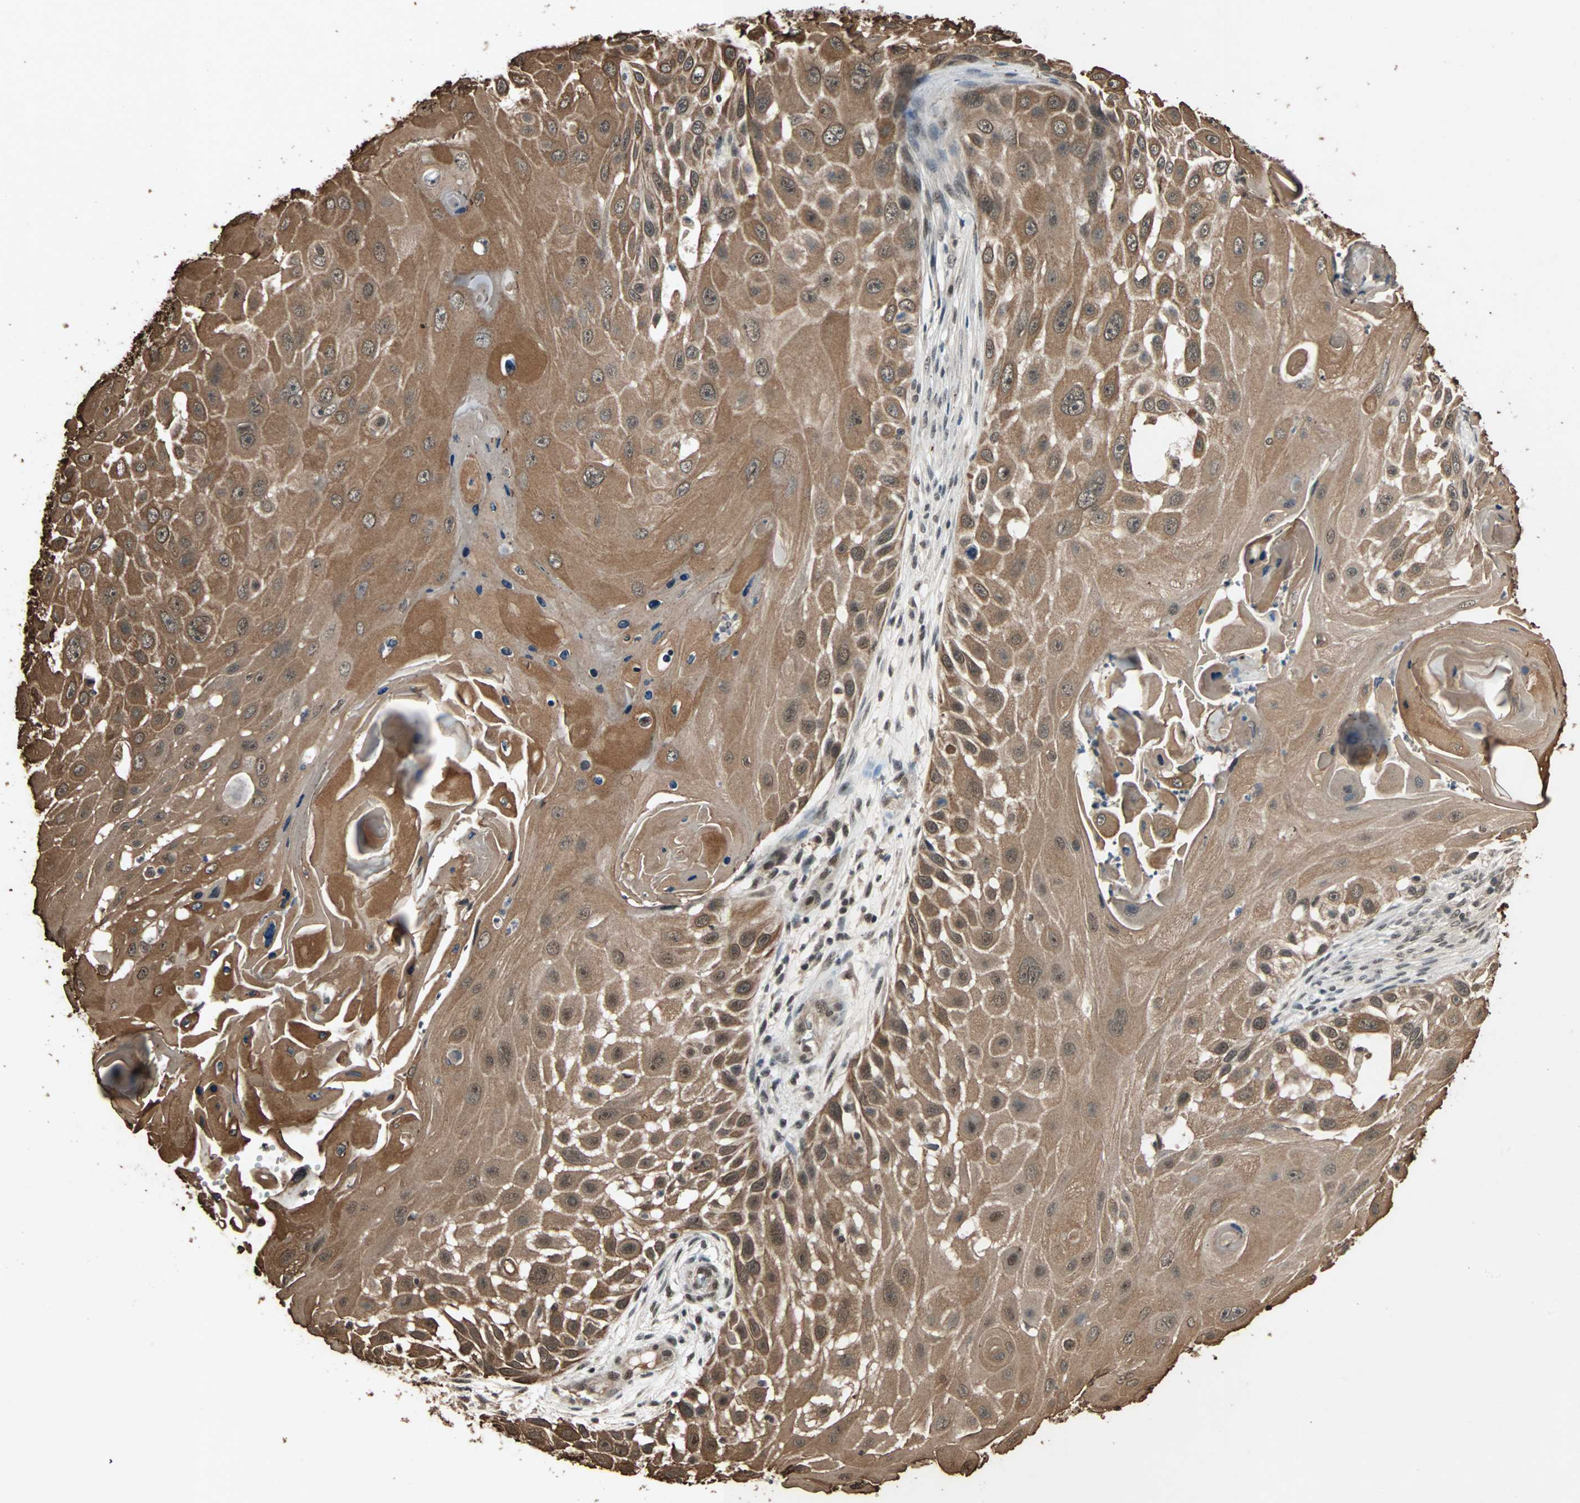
{"staining": {"intensity": "moderate", "quantity": ">75%", "location": "cytoplasmic/membranous,nuclear"}, "tissue": "skin cancer", "cell_type": "Tumor cells", "image_type": "cancer", "snomed": [{"axis": "morphology", "description": "Squamous cell carcinoma, NOS"}, {"axis": "topography", "description": "Skin"}], "caption": "The photomicrograph shows immunohistochemical staining of skin cancer. There is moderate cytoplasmic/membranous and nuclear expression is appreciated in approximately >75% of tumor cells. The protein of interest is shown in brown color, while the nuclei are stained blue.", "gene": "CDC5L", "patient": {"sex": "female", "age": 44}}